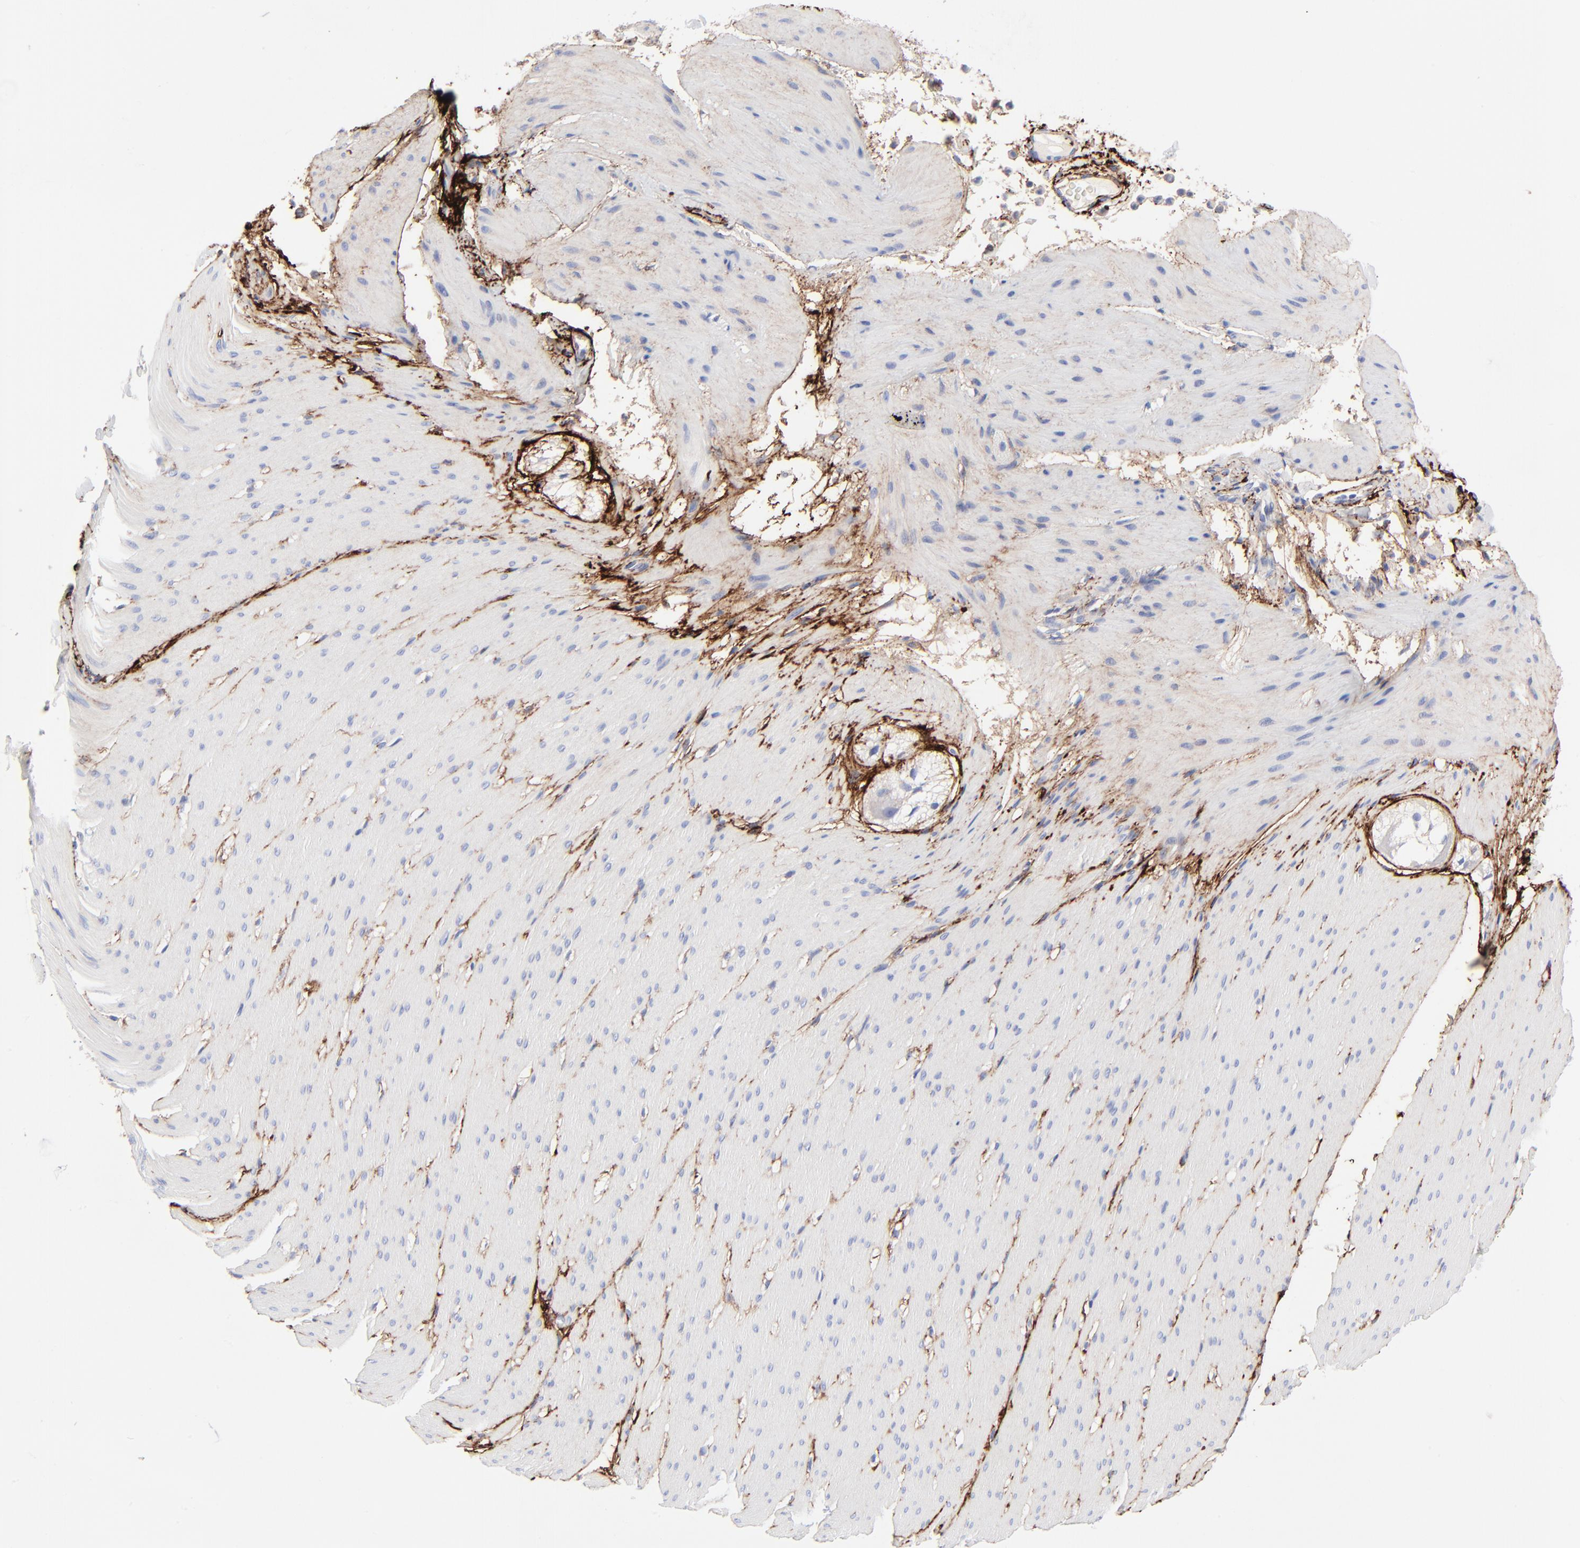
{"staining": {"intensity": "moderate", "quantity": ">75%", "location": "cytoplasmic/membranous"}, "tissue": "smooth muscle", "cell_type": "Smooth muscle cells", "image_type": "normal", "snomed": [{"axis": "morphology", "description": "Normal tissue, NOS"}, {"axis": "topography", "description": "Smooth muscle"}, {"axis": "topography", "description": "Colon"}], "caption": "Immunohistochemical staining of benign smooth muscle demonstrates >75% levels of moderate cytoplasmic/membranous protein positivity in about >75% of smooth muscle cells.", "gene": "FBLN2", "patient": {"sex": "male", "age": 67}}